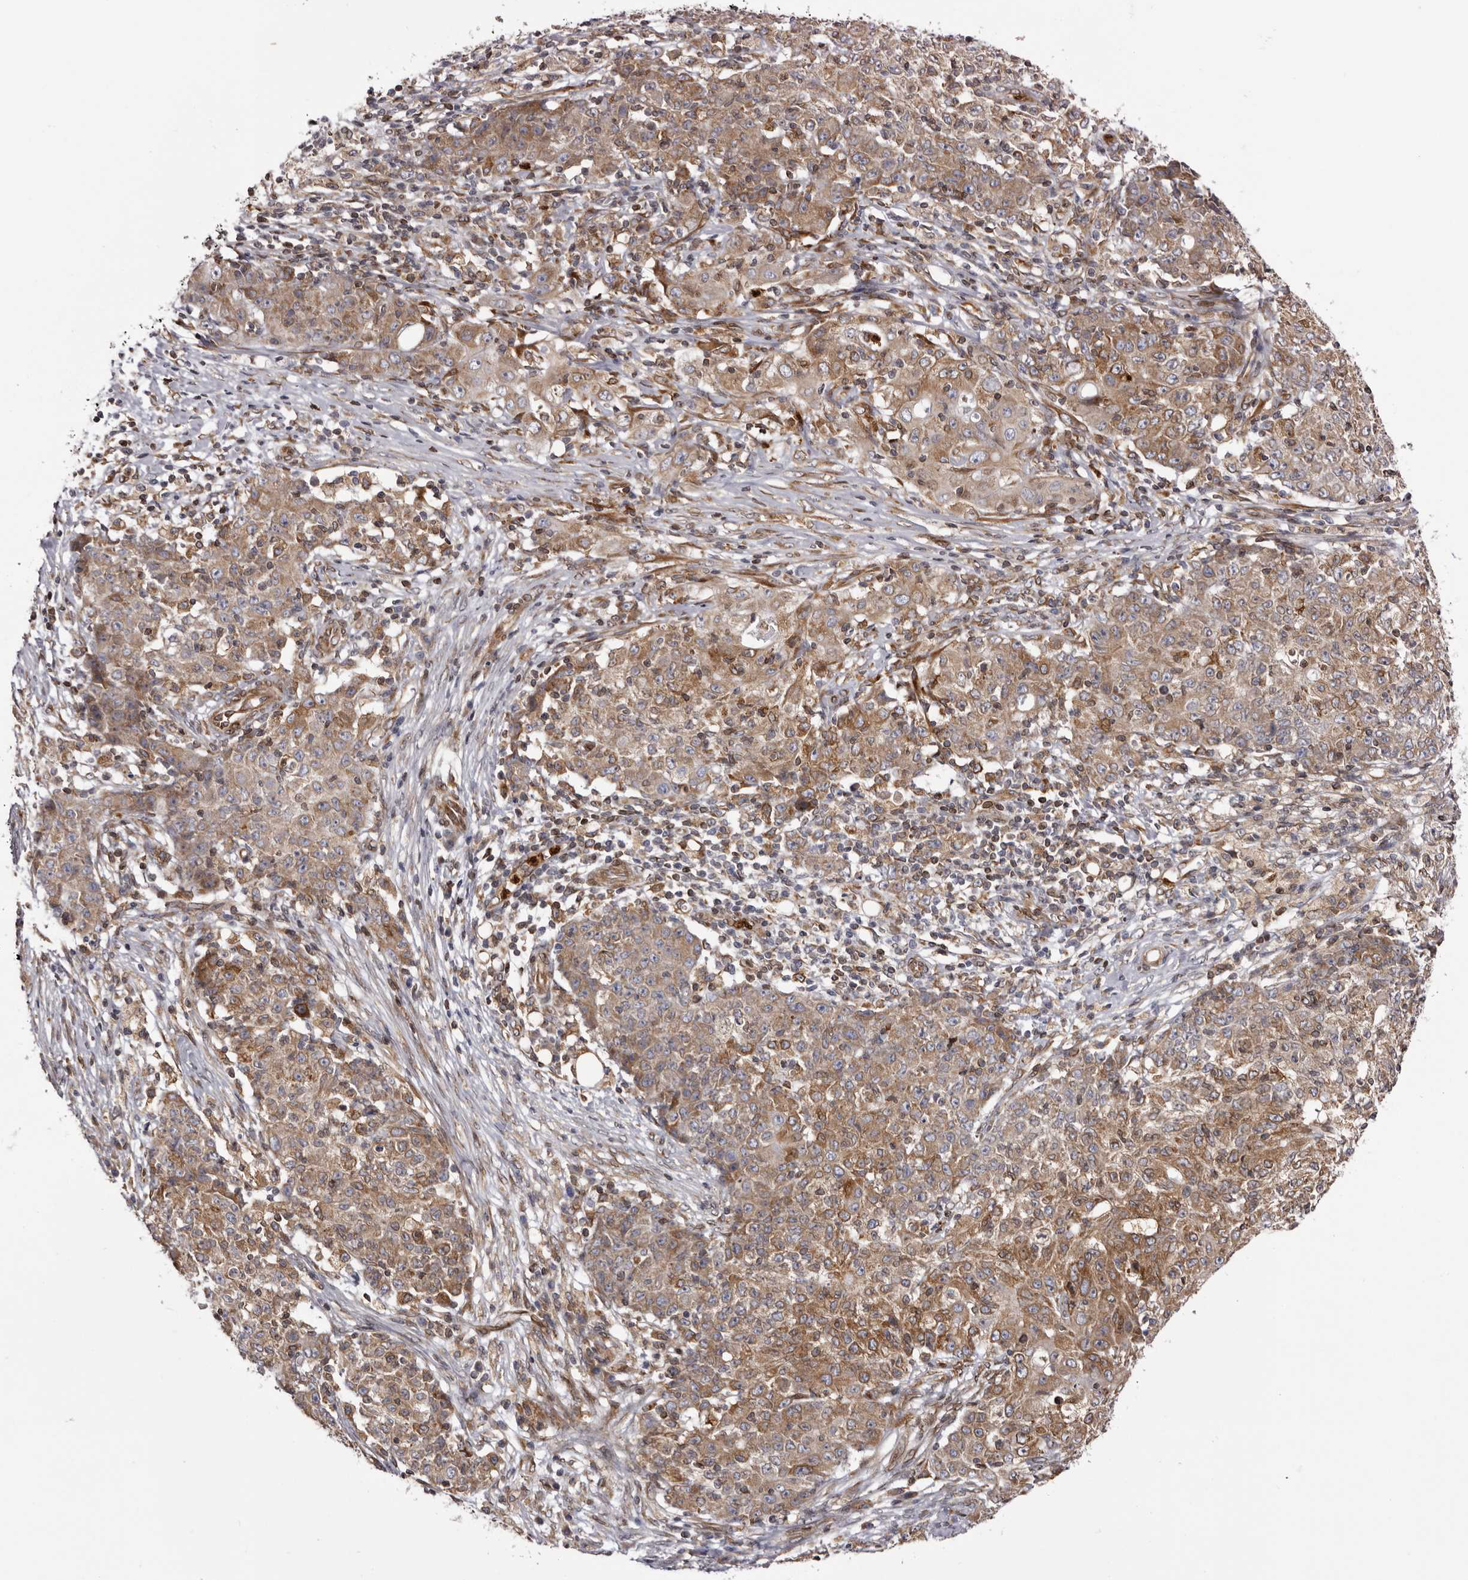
{"staining": {"intensity": "moderate", "quantity": ">75%", "location": "cytoplasmic/membranous"}, "tissue": "ovarian cancer", "cell_type": "Tumor cells", "image_type": "cancer", "snomed": [{"axis": "morphology", "description": "Carcinoma, endometroid"}, {"axis": "topography", "description": "Ovary"}], "caption": "A brown stain labels moderate cytoplasmic/membranous expression of a protein in human ovarian cancer (endometroid carcinoma) tumor cells.", "gene": "C4orf3", "patient": {"sex": "female", "age": 42}}